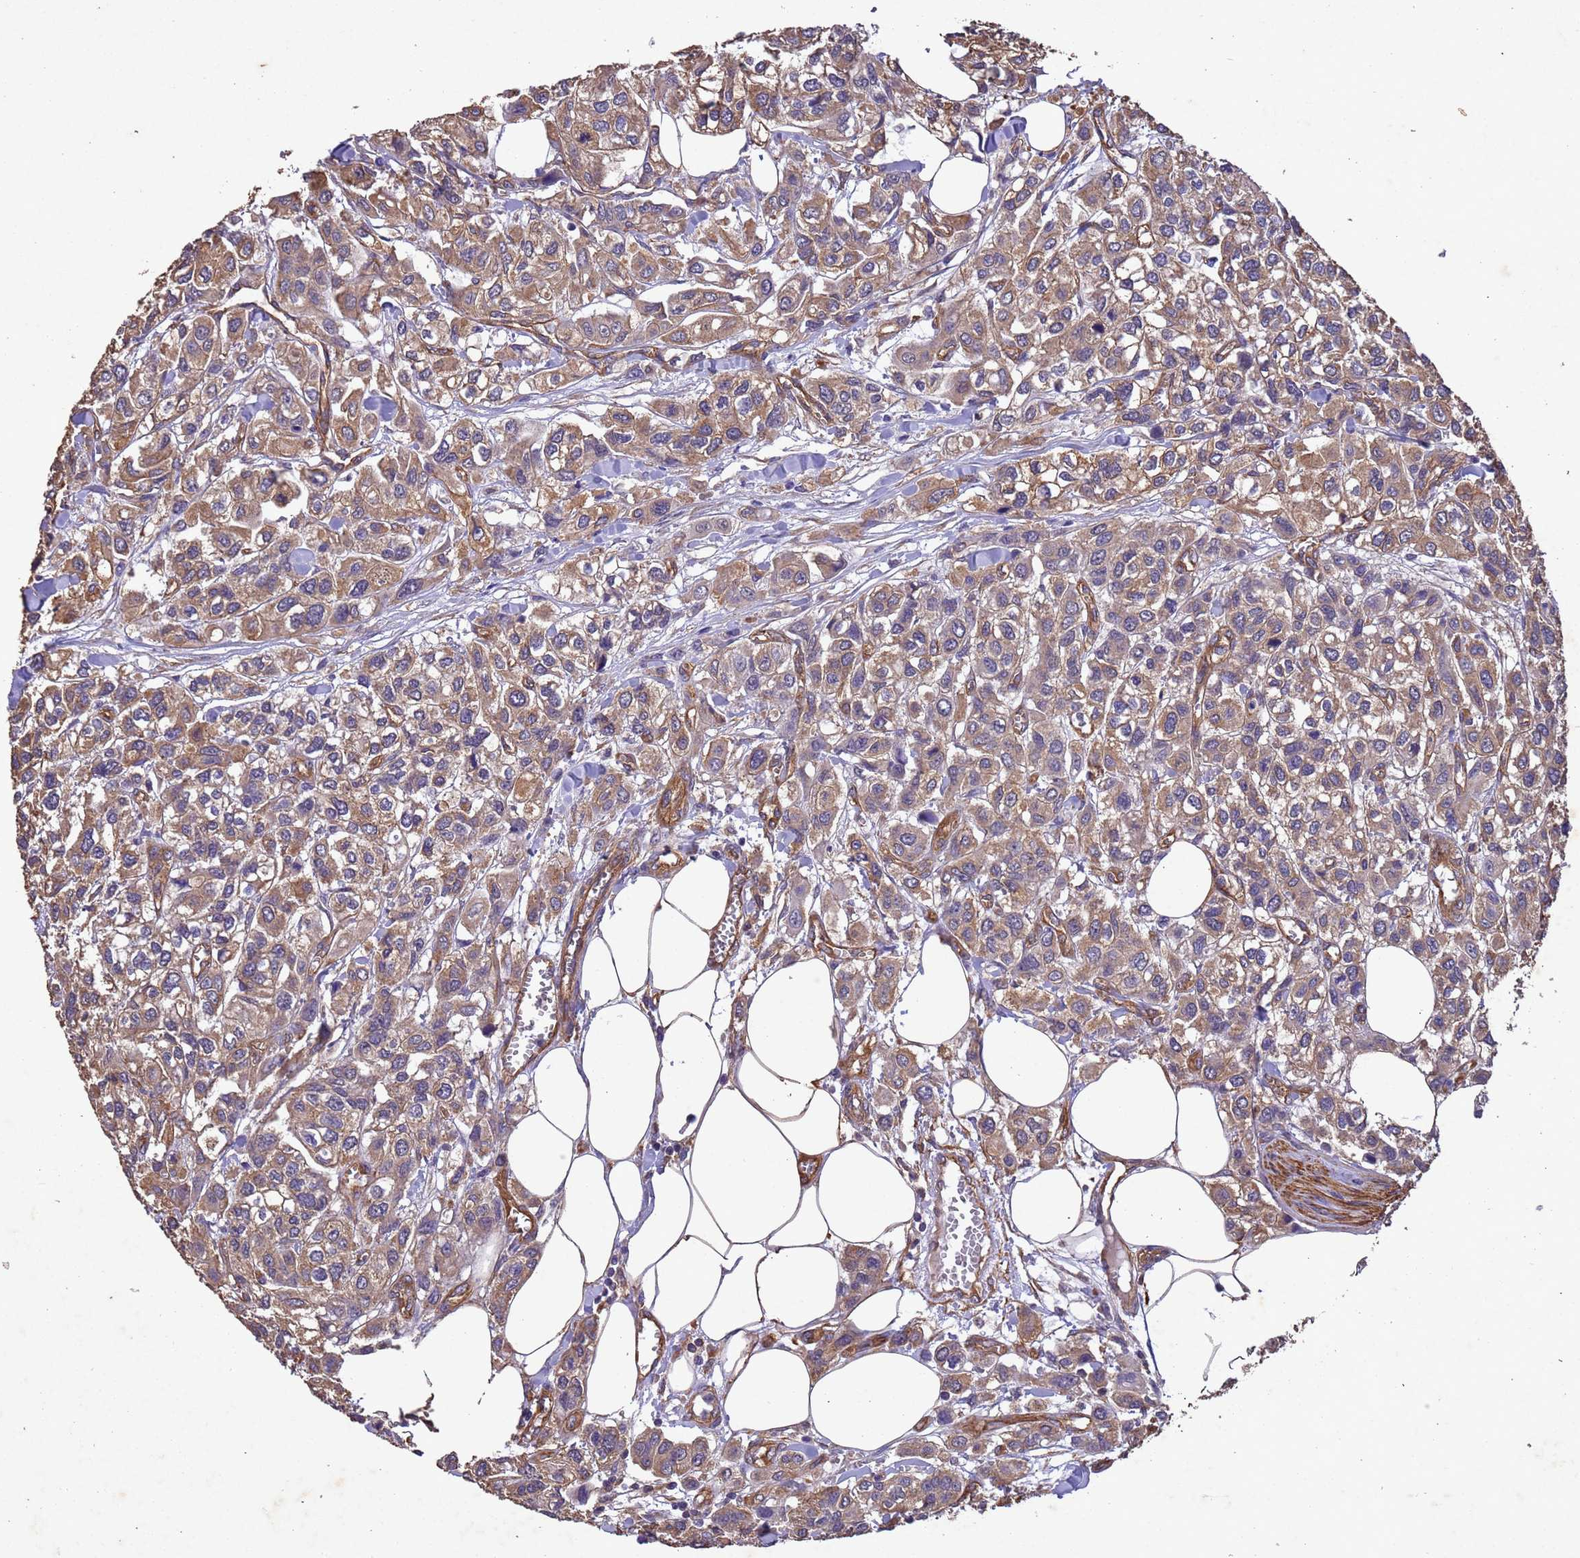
{"staining": {"intensity": "moderate", "quantity": ">75%", "location": "cytoplasmic/membranous"}, "tissue": "urothelial cancer", "cell_type": "Tumor cells", "image_type": "cancer", "snomed": [{"axis": "morphology", "description": "Urothelial carcinoma, High grade"}, {"axis": "topography", "description": "Urinary bladder"}], "caption": "Urothelial cancer tissue shows moderate cytoplasmic/membranous staining in about >75% of tumor cells", "gene": "MTX3", "patient": {"sex": "male", "age": 67}}